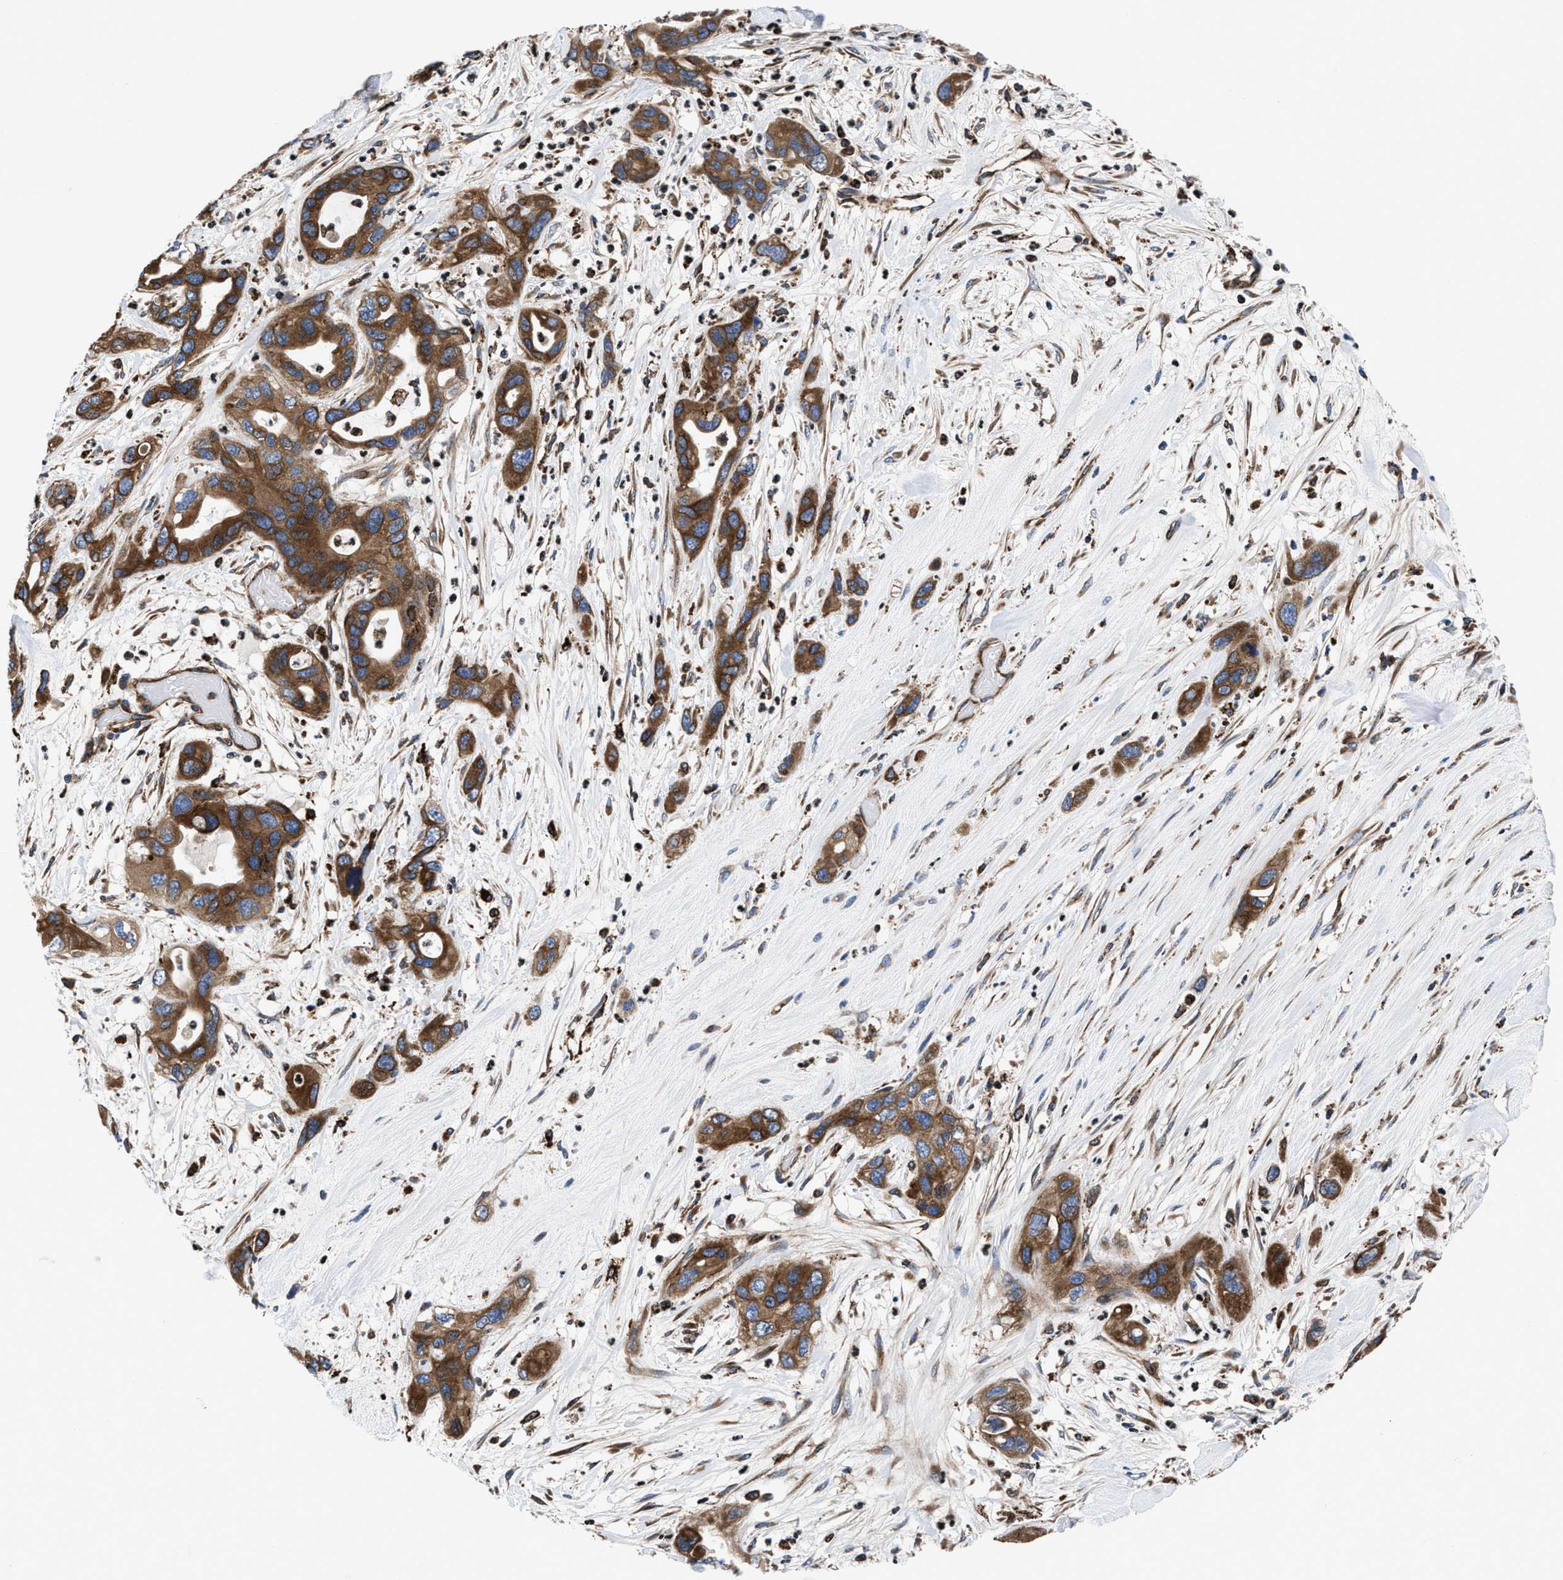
{"staining": {"intensity": "strong", "quantity": ">75%", "location": "cytoplasmic/membranous"}, "tissue": "pancreatic cancer", "cell_type": "Tumor cells", "image_type": "cancer", "snomed": [{"axis": "morphology", "description": "Adenocarcinoma, NOS"}, {"axis": "topography", "description": "Pancreas"}], "caption": "Human pancreatic cancer (adenocarcinoma) stained with a brown dye reveals strong cytoplasmic/membranous positive staining in approximately >75% of tumor cells.", "gene": "PRR15L", "patient": {"sex": "female", "age": 71}}